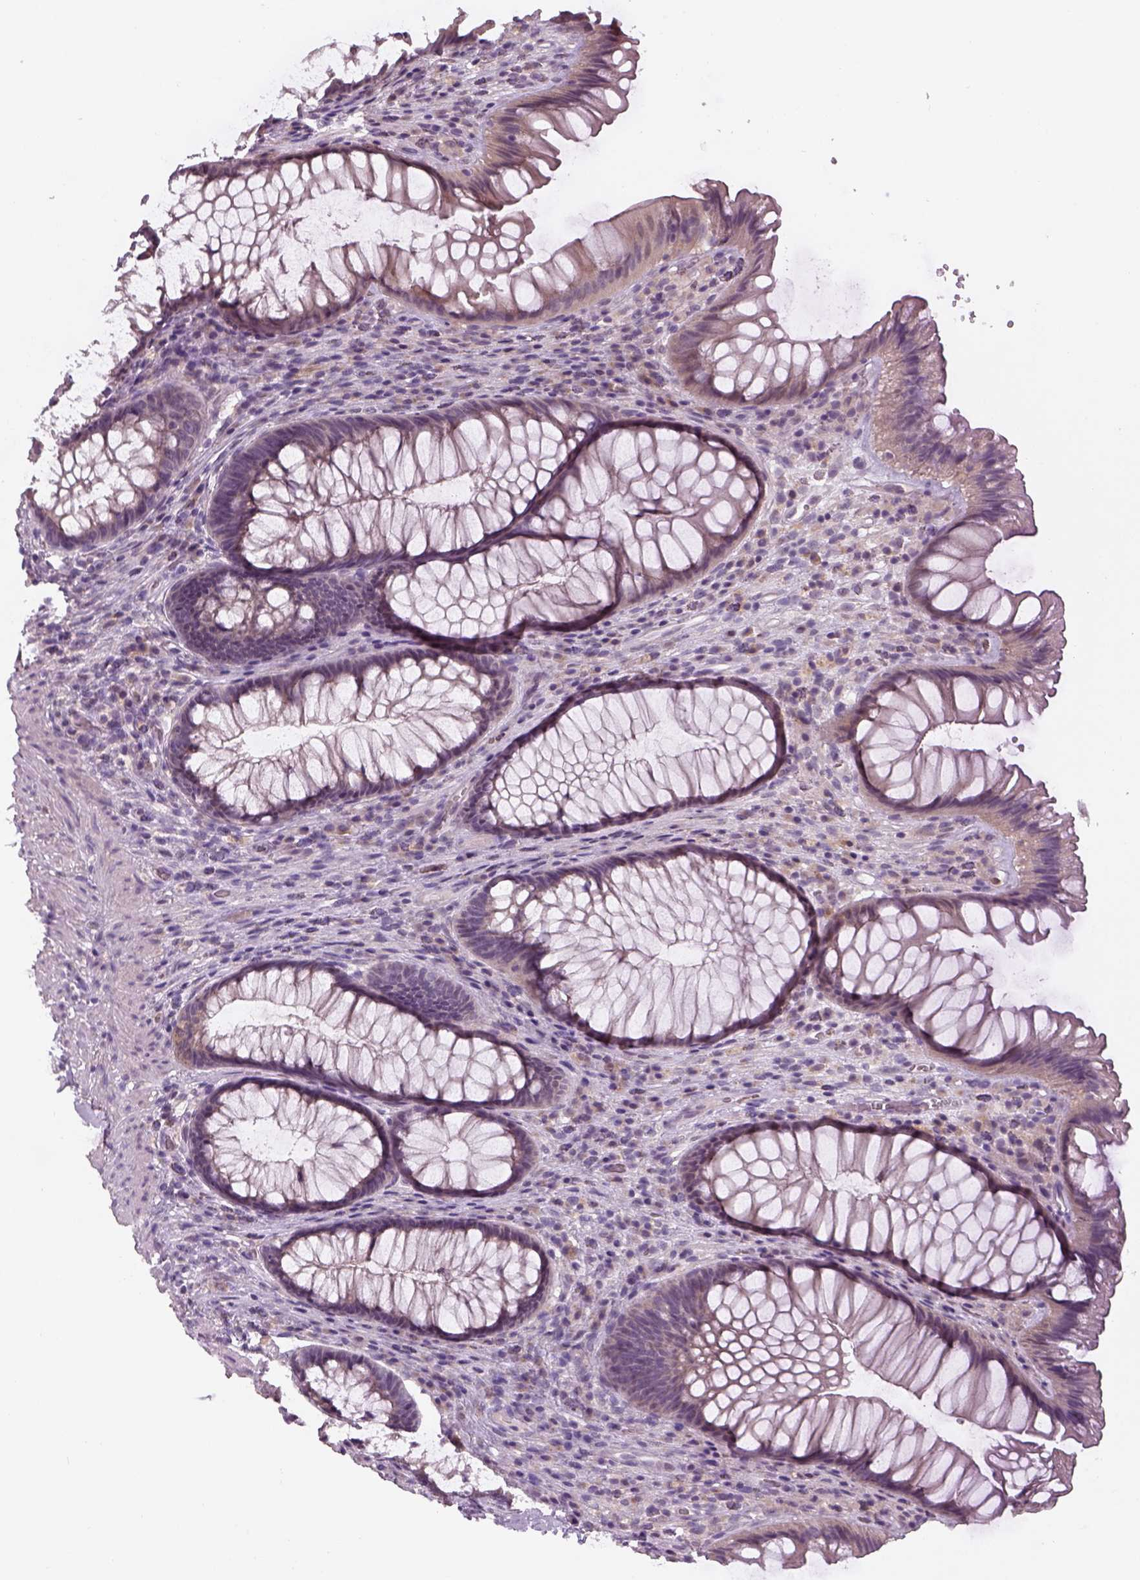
{"staining": {"intensity": "weak", "quantity": "<25%", "location": "cytoplasmic/membranous"}, "tissue": "rectum", "cell_type": "Glandular cells", "image_type": "normal", "snomed": [{"axis": "morphology", "description": "Normal tissue, NOS"}, {"axis": "topography", "description": "Smooth muscle"}, {"axis": "topography", "description": "Rectum"}], "caption": "Glandular cells are negative for protein expression in normal human rectum. The staining was performed using DAB to visualize the protein expression in brown, while the nuclei were stained in blue with hematoxylin (Magnification: 20x).", "gene": "GDNF", "patient": {"sex": "male", "age": 53}}